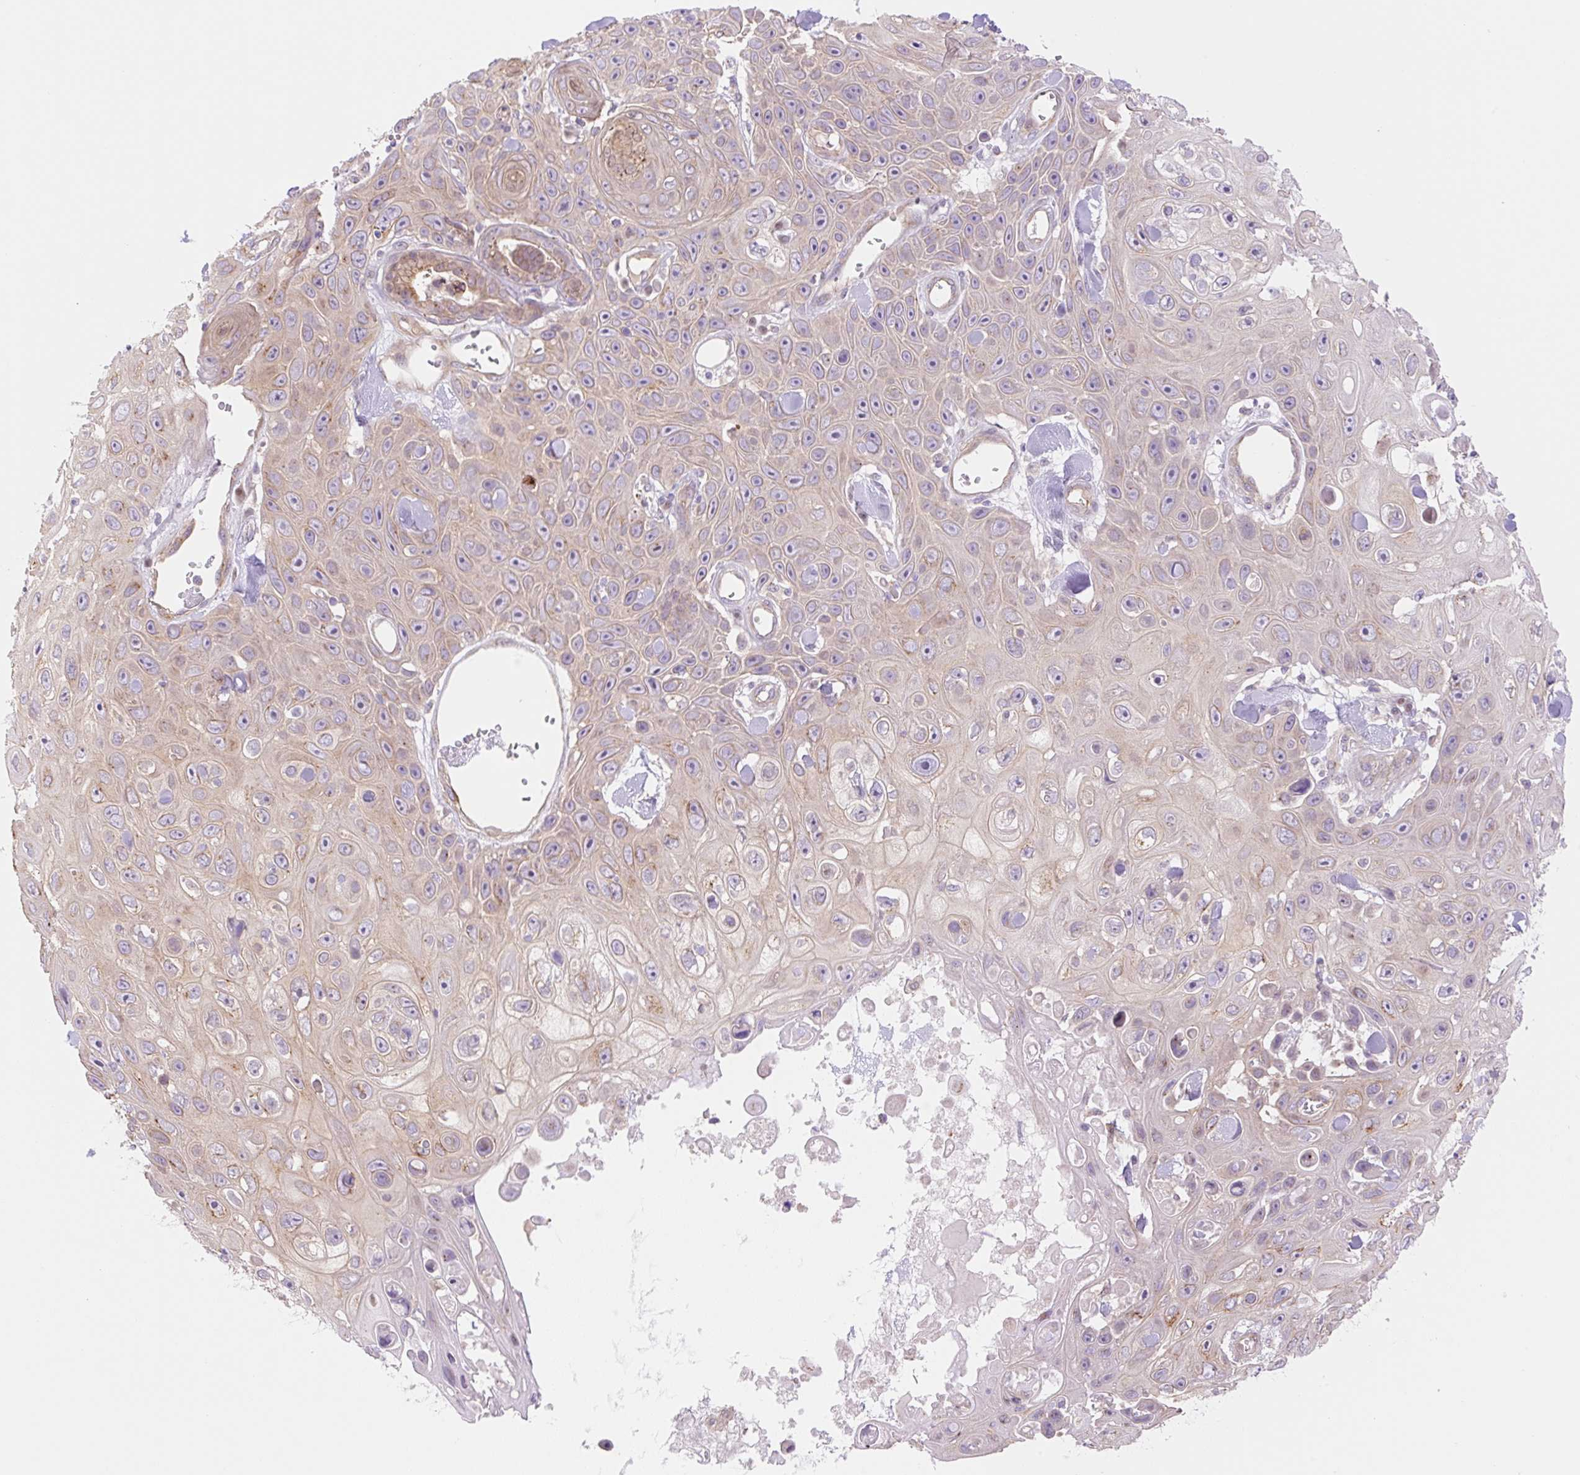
{"staining": {"intensity": "weak", "quantity": "<25%", "location": "cytoplasmic/membranous"}, "tissue": "skin cancer", "cell_type": "Tumor cells", "image_type": "cancer", "snomed": [{"axis": "morphology", "description": "Squamous cell carcinoma, NOS"}, {"axis": "topography", "description": "Skin"}], "caption": "IHC image of human skin cancer (squamous cell carcinoma) stained for a protein (brown), which shows no positivity in tumor cells. (DAB (3,3'-diaminobenzidine) immunohistochemistry, high magnification).", "gene": "NLRP5", "patient": {"sex": "male", "age": 82}}